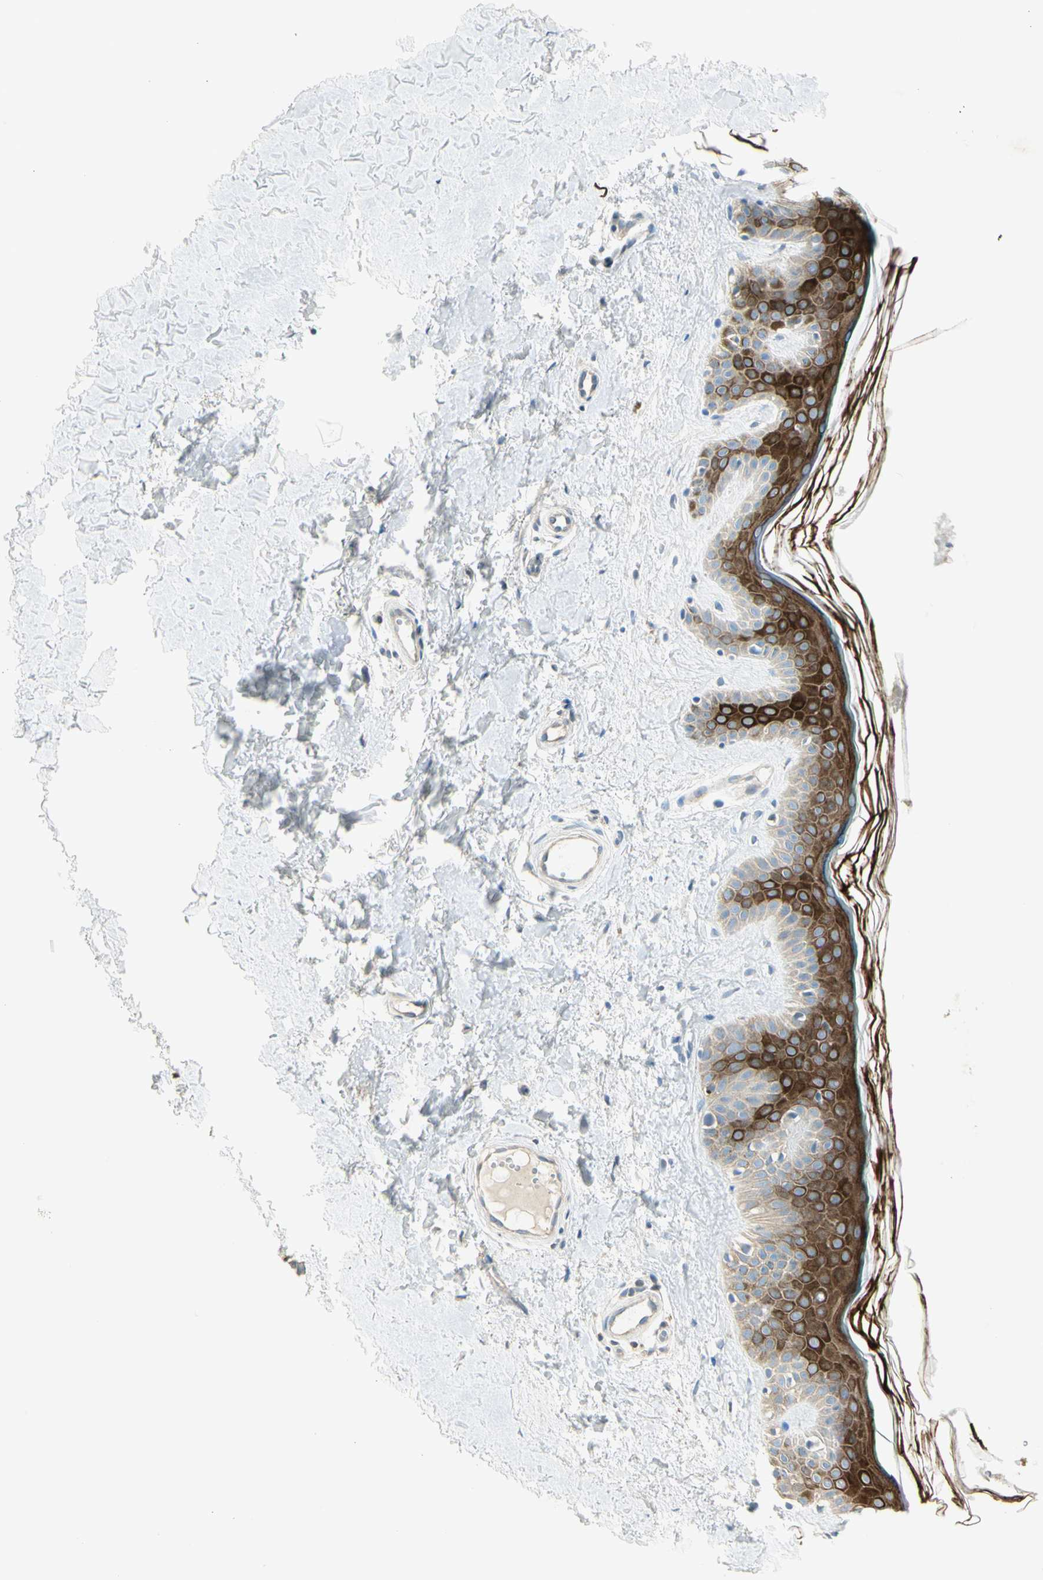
{"staining": {"intensity": "negative", "quantity": "none", "location": "none"}, "tissue": "skin", "cell_type": "Fibroblasts", "image_type": "normal", "snomed": [{"axis": "morphology", "description": "Normal tissue, NOS"}, {"axis": "topography", "description": "Skin"}], "caption": "Fibroblasts show no significant protein staining in normal skin.", "gene": "ADGRA3", "patient": {"sex": "male", "age": 67}}